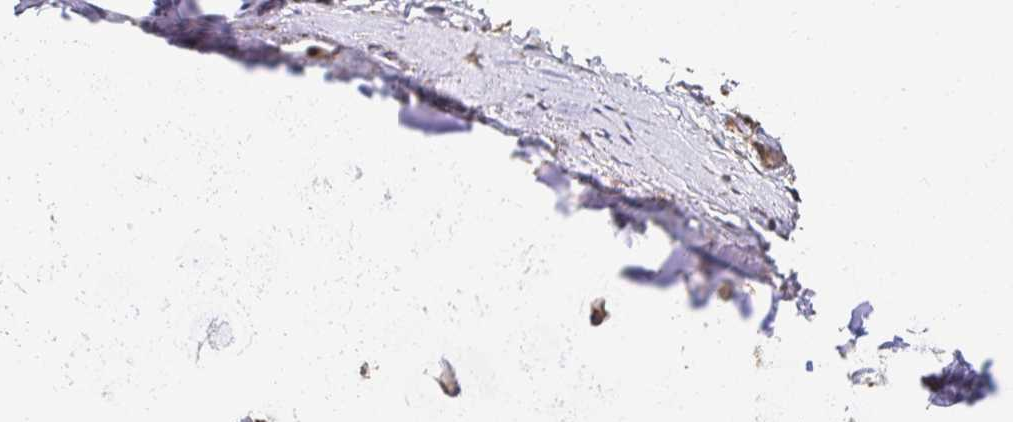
{"staining": {"intensity": "weak", "quantity": "<25%", "location": "cytoplasmic/membranous"}, "tissue": "adipose tissue", "cell_type": "Adipocytes", "image_type": "normal", "snomed": [{"axis": "morphology", "description": "Normal tissue, NOS"}, {"axis": "topography", "description": "Lymph node"}, {"axis": "topography", "description": "Cartilage tissue"}, {"axis": "topography", "description": "Bronchus"}], "caption": "Photomicrograph shows no significant protein staining in adipocytes of normal adipose tissue. (DAB (3,3'-diaminobenzidine) IHC, high magnification).", "gene": "APBB1", "patient": {"sex": "female", "age": 70}}